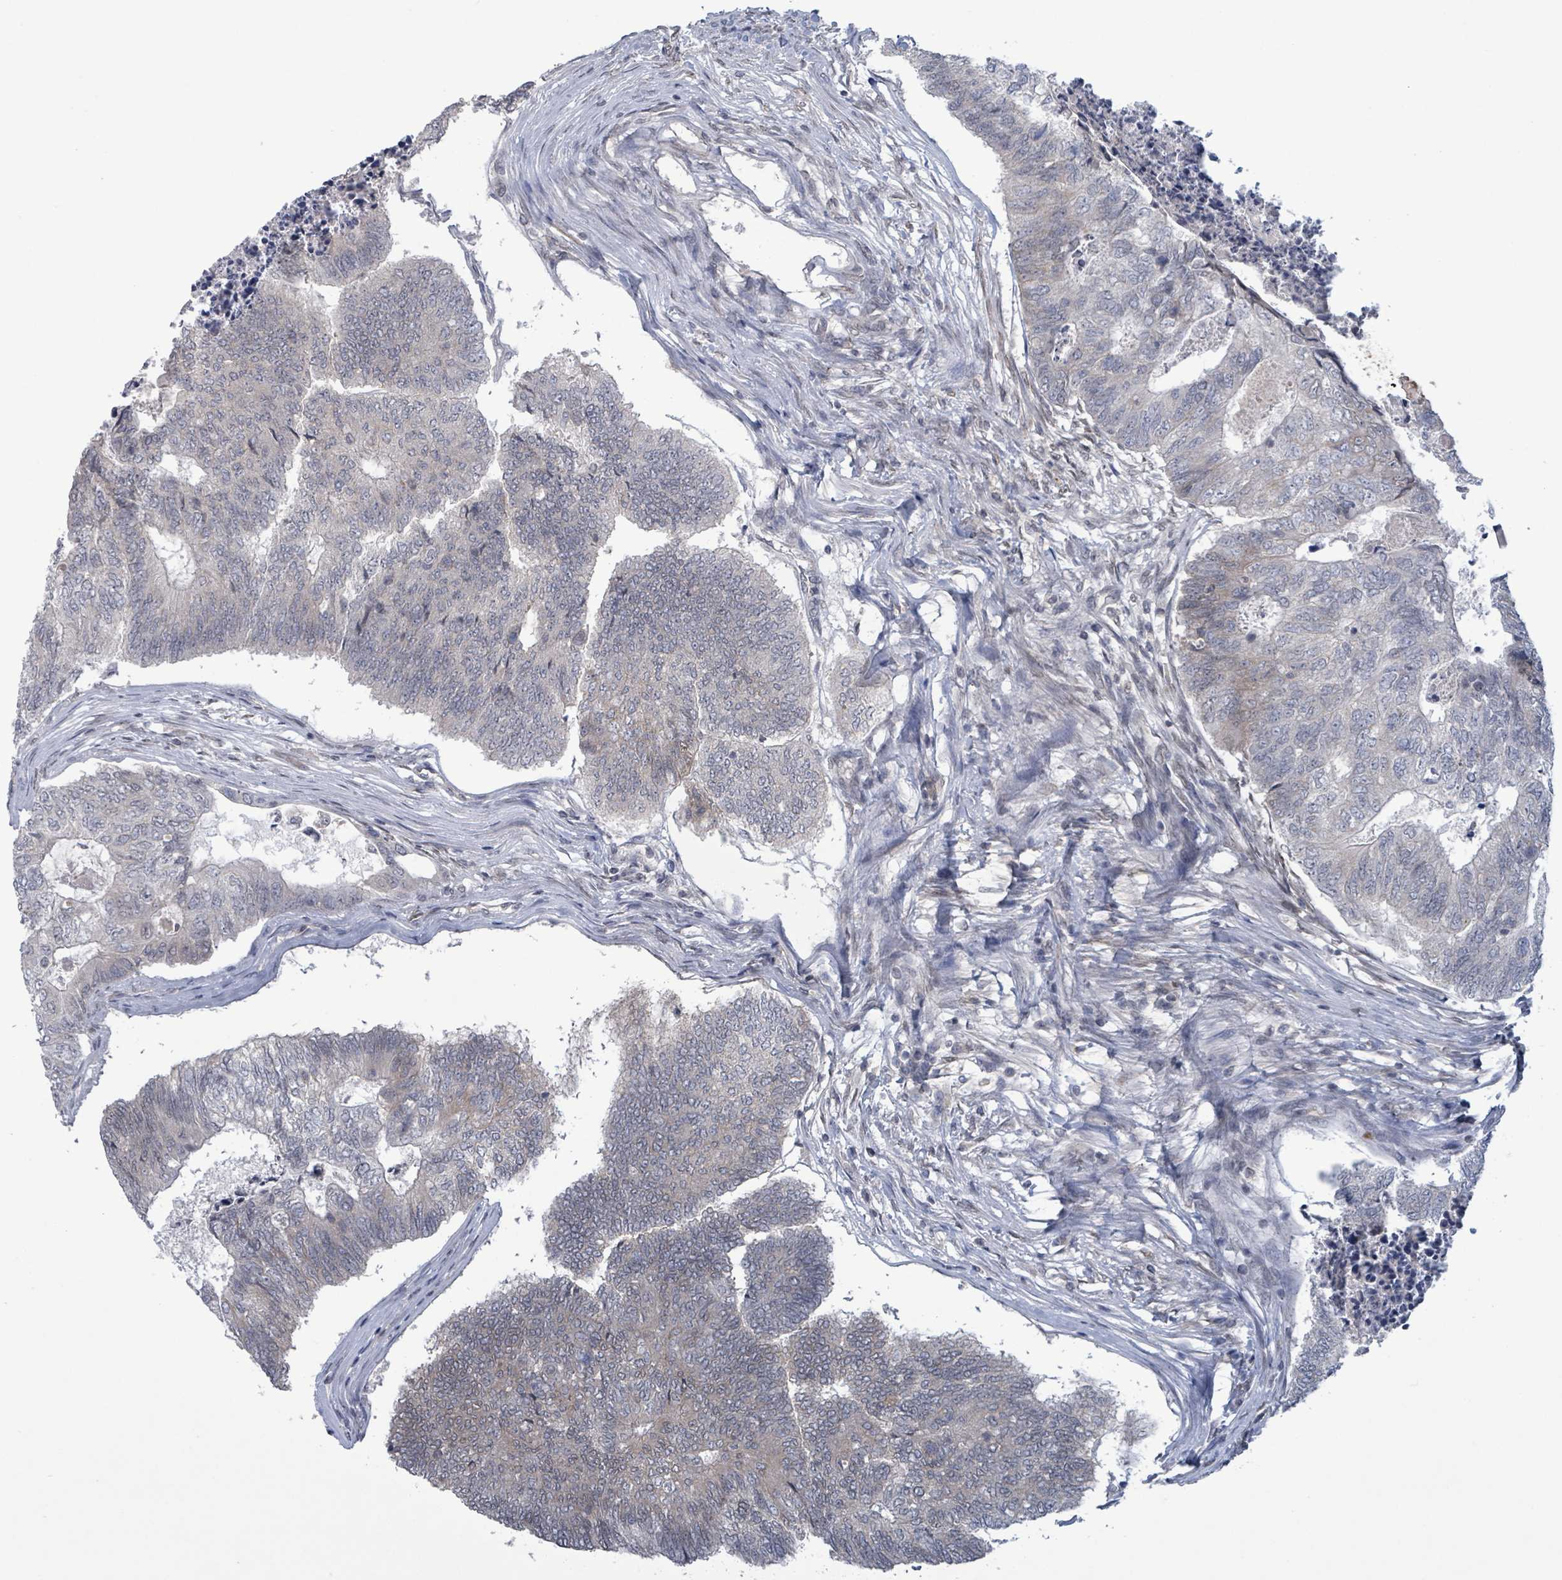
{"staining": {"intensity": "negative", "quantity": "none", "location": "none"}, "tissue": "colorectal cancer", "cell_type": "Tumor cells", "image_type": "cancer", "snomed": [{"axis": "morphology", "description": "Adenocarcinoma, NOS"}, {"axis": "topography", "description": "Colon"}], "caption": "Immunohistochemical staining of human adenocarcinoma (colorectal) exhibits no significant staining in tumor cells.", "gene": "GRM8", "patient": {"sex": "female", "age": 67}}